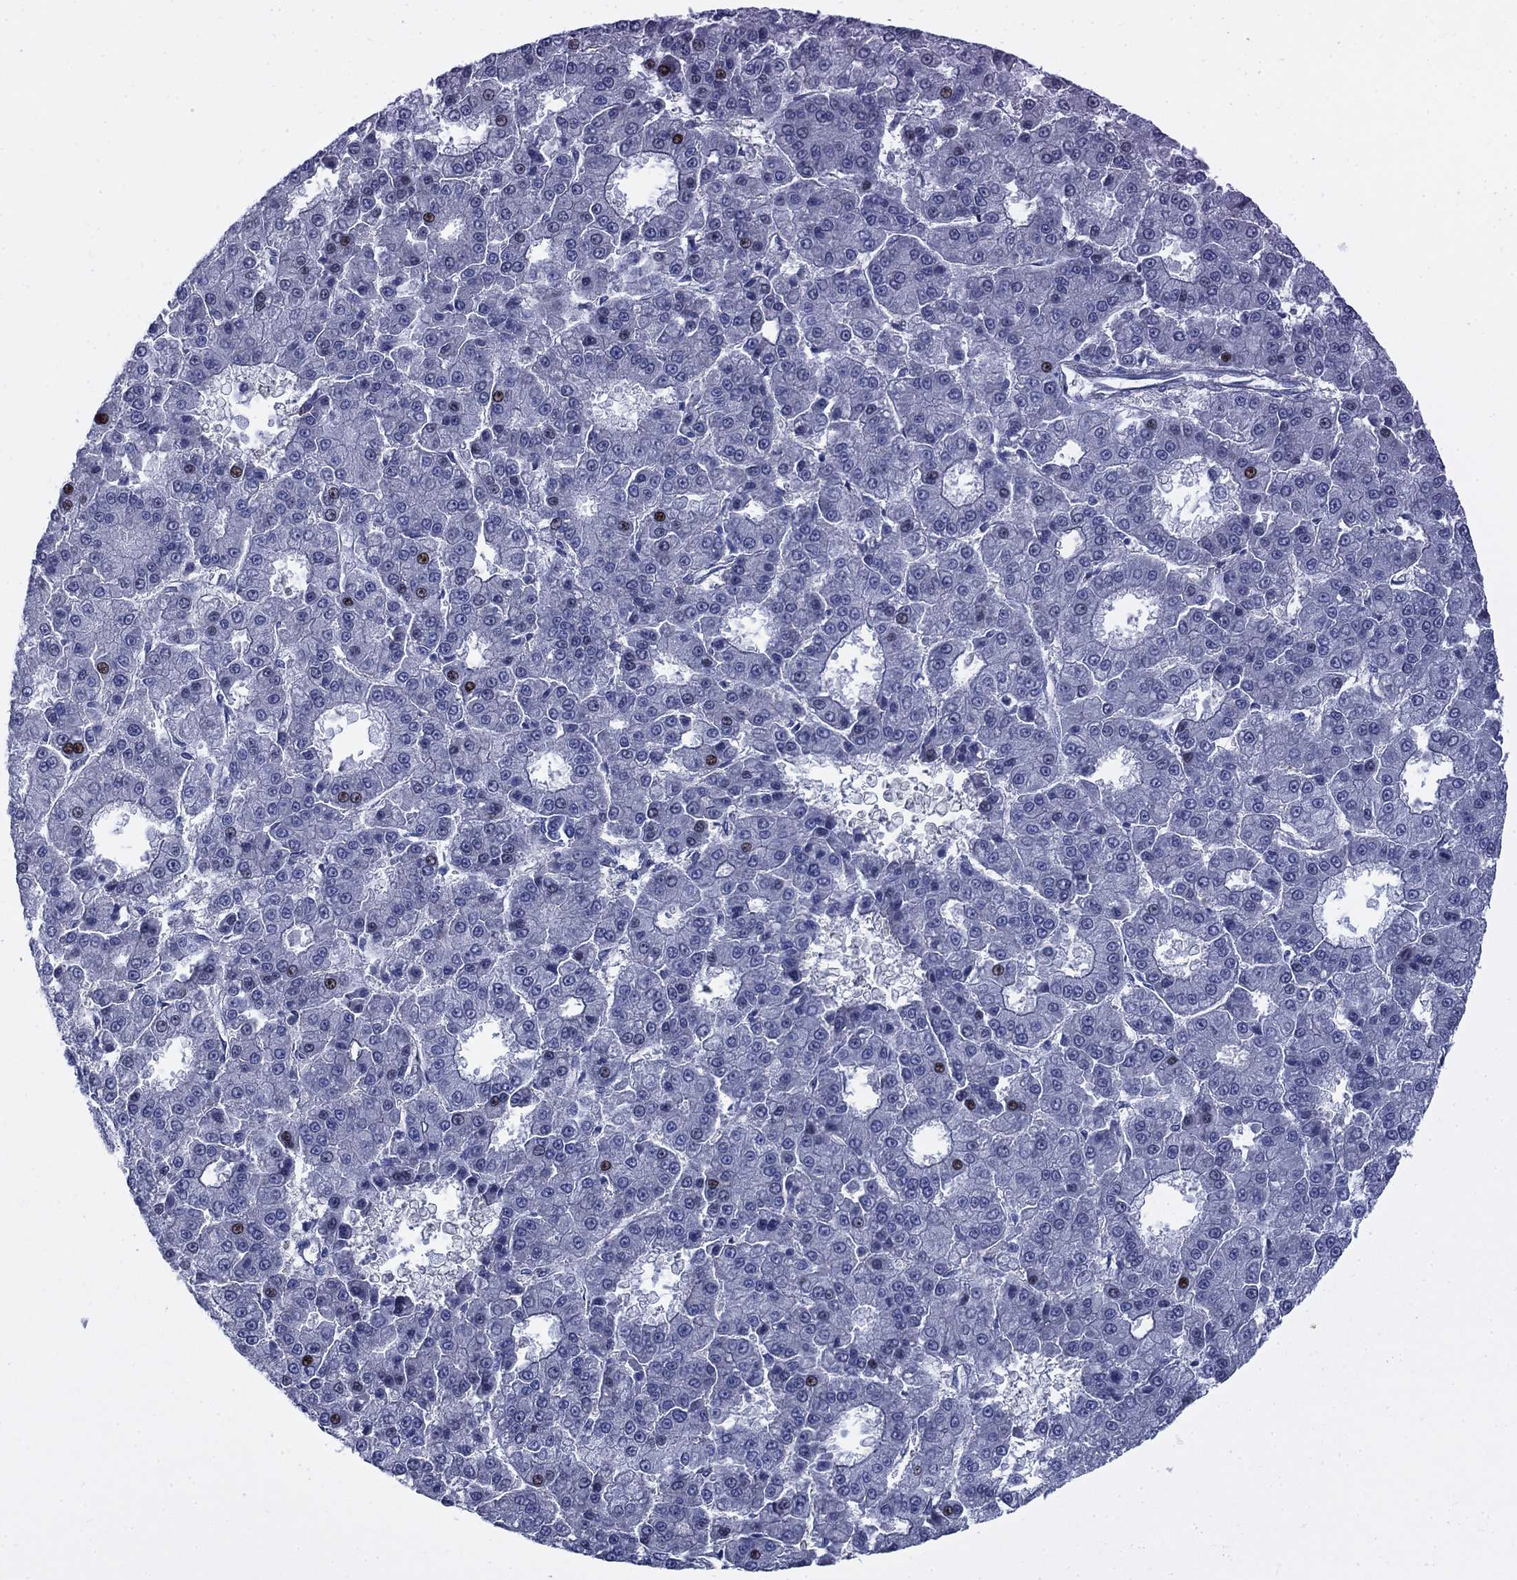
{"staining": {"intensity": "strong", "quantity": "<25%", "location": "nuclear"}, "tissue": "liver cancer", "cell_type": "Tumor cells", "image_type": "cancer", "snomed": [{"axis": "morphology", "description": "Carcinoma, Hepatocellular, NOS"}, {"axis": "topography", "description": "Liver"}], "caption": "Immunohistochemistry (IHC) micrograph of liver cancer (hepatocellular carcinoma) stained for a protein (brown), which displays medium levels of strong nuclear staining in about <25% of tumor cells.", "gene": "MYO3A", "patient": {"sex": "male", "age": 70}}